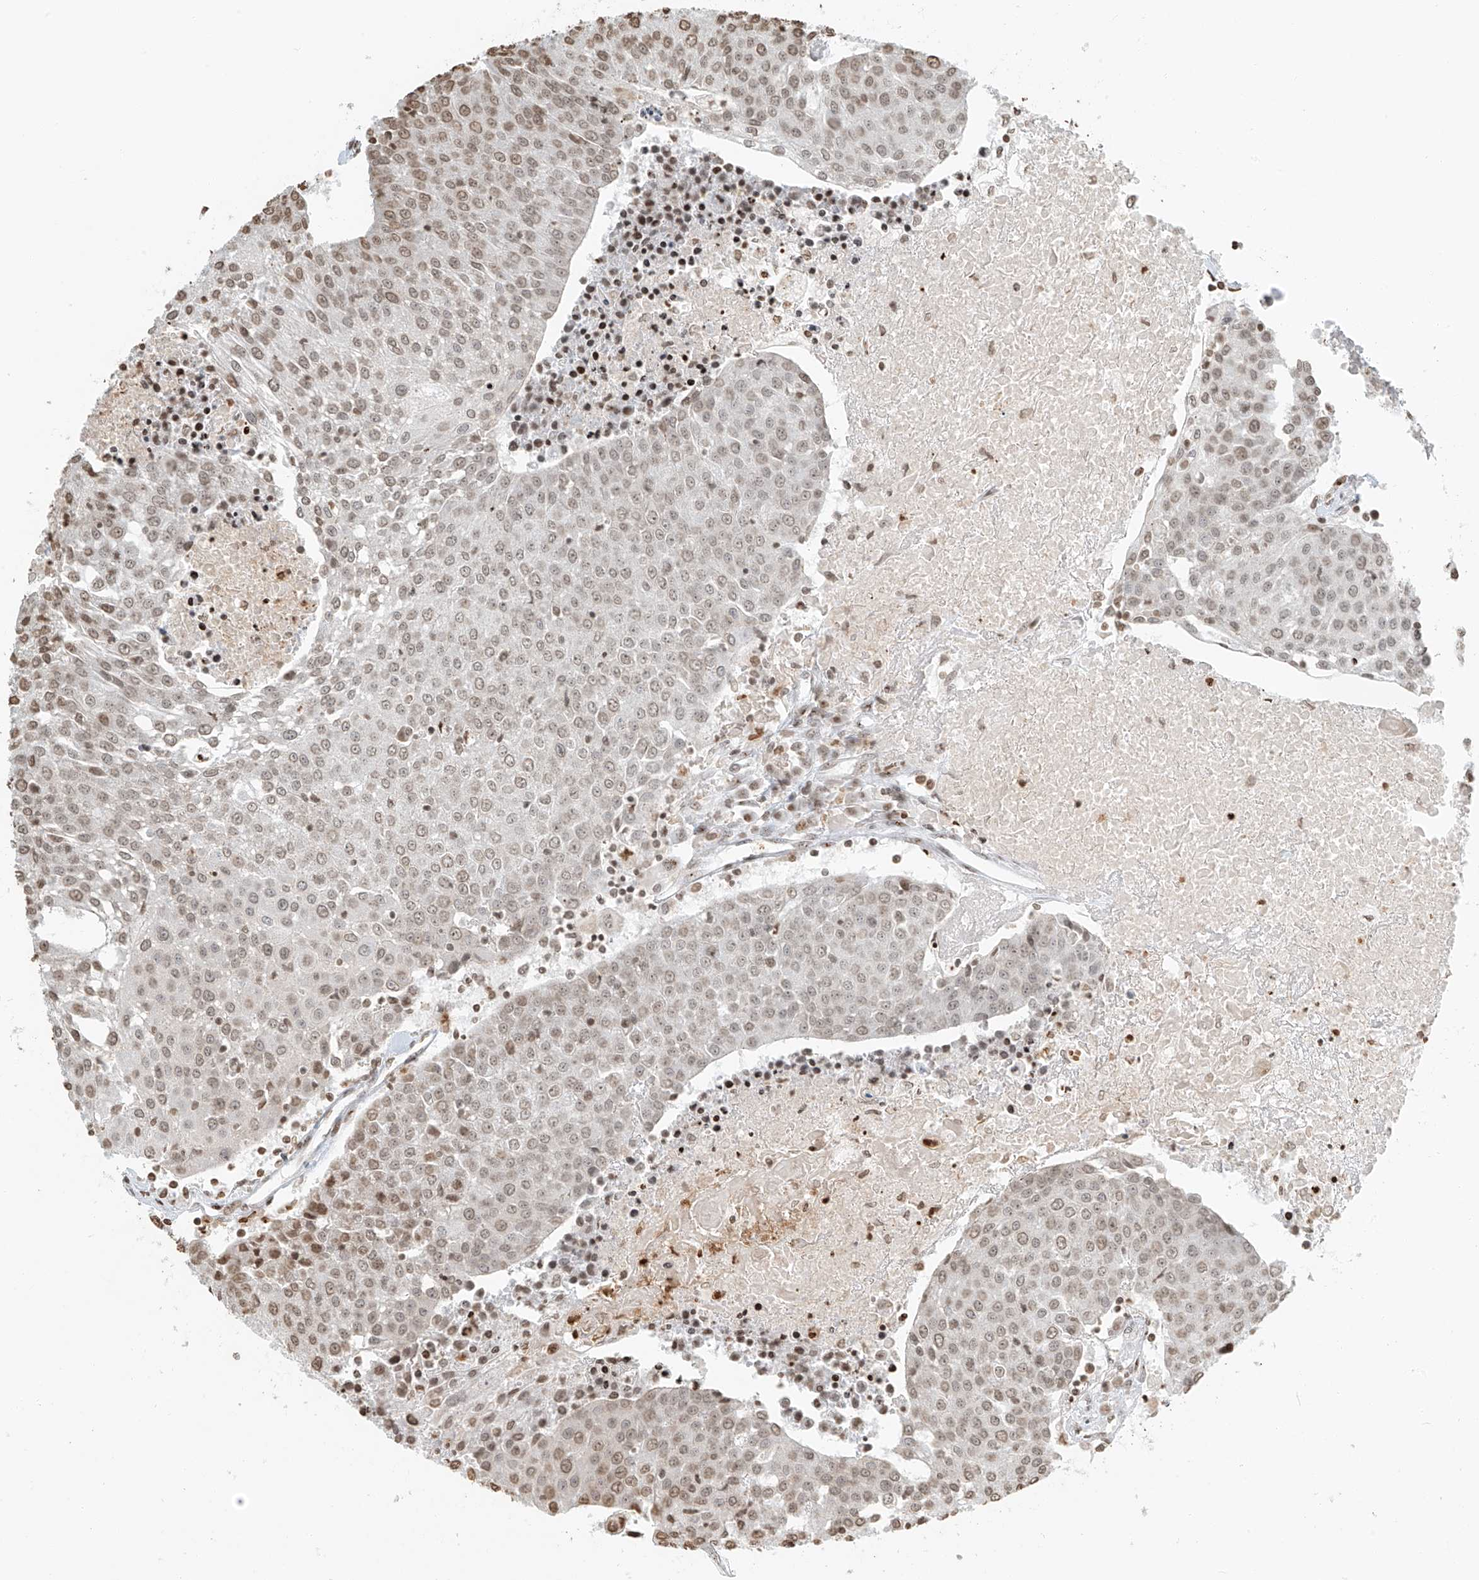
{"staining": {"intensity": "weak", "quantity": ">75%", "location": "nuclear"}, "tissue": "urothelial cancer", "cell_type": "Tumor cells", "image_type": "cancer", "snomed": [{"axis": "morphology", "description": "Urothelial carcinoma, High grade"}, {"axis": "topography", "description": "Urinary bladder"}], "caption": "Urothelial cancer stained with IHC exhibits weak nuclear staining in approximately >75% of tumor cells. (Brightfield microscopy of DAB IHC at high magnification).", "gene": "C17orf58", "patient": {"sex": "female", "age": 85}}